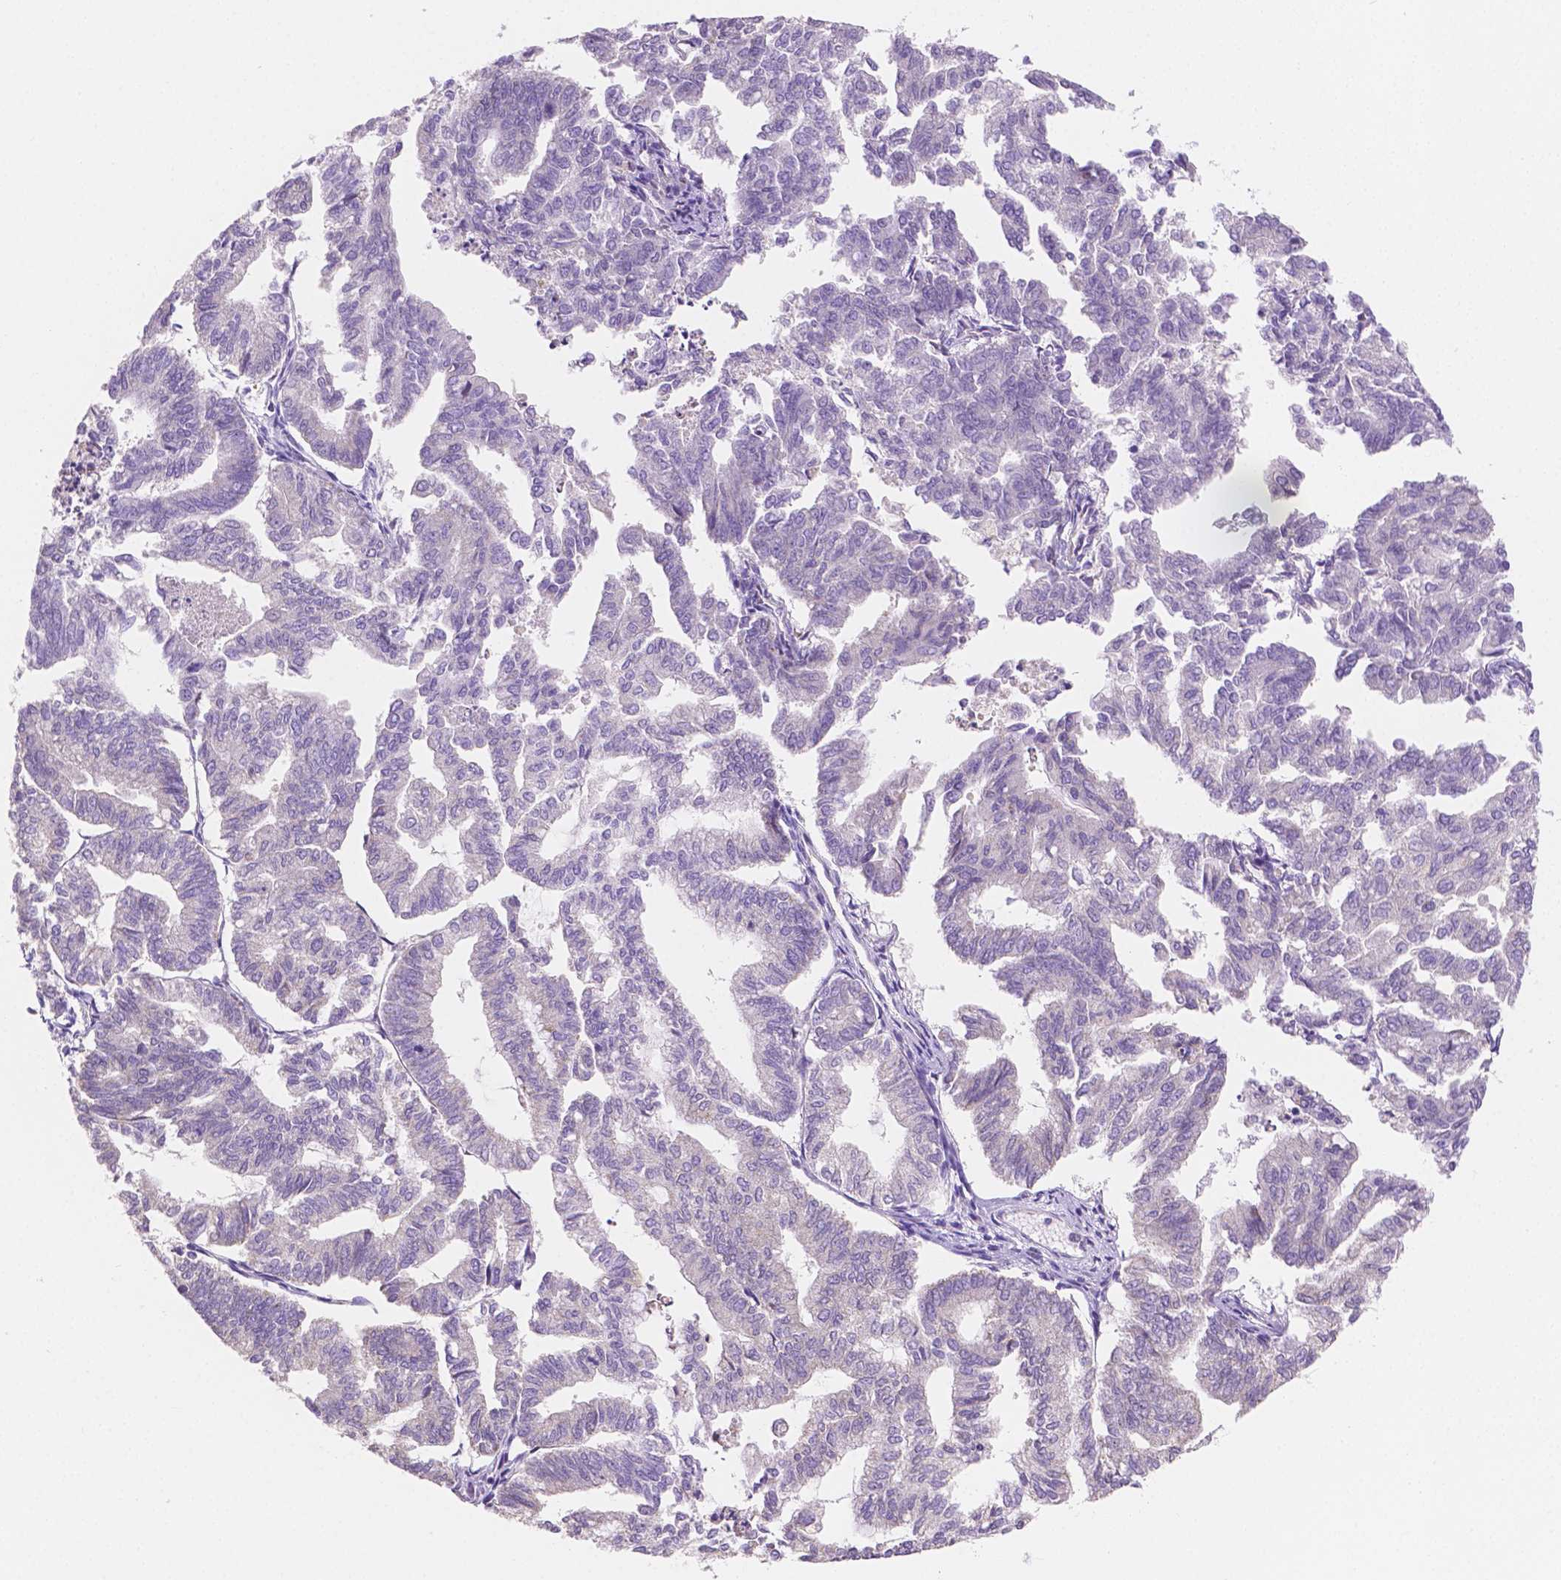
{"staining": {"intensity": "negative", "quantity": "none", "location": "none"}, "tissue": "endometrial cancer", "cell_type": "Tumor cells", "image_type": "cancer", "snomed": [{"axis": "morphology", "description": "Adenocarcinoma, NOS"}, {"axis": "topography", "description": "Endometrium"}], "caption": "IHC photomicrograph of endometrial cancer (adenocarcinoma) stained for a protein (brown), which shows no staining in tumor cells.", "gene": "TMEM130", "patient": {"sex": "female", "age": 79}}